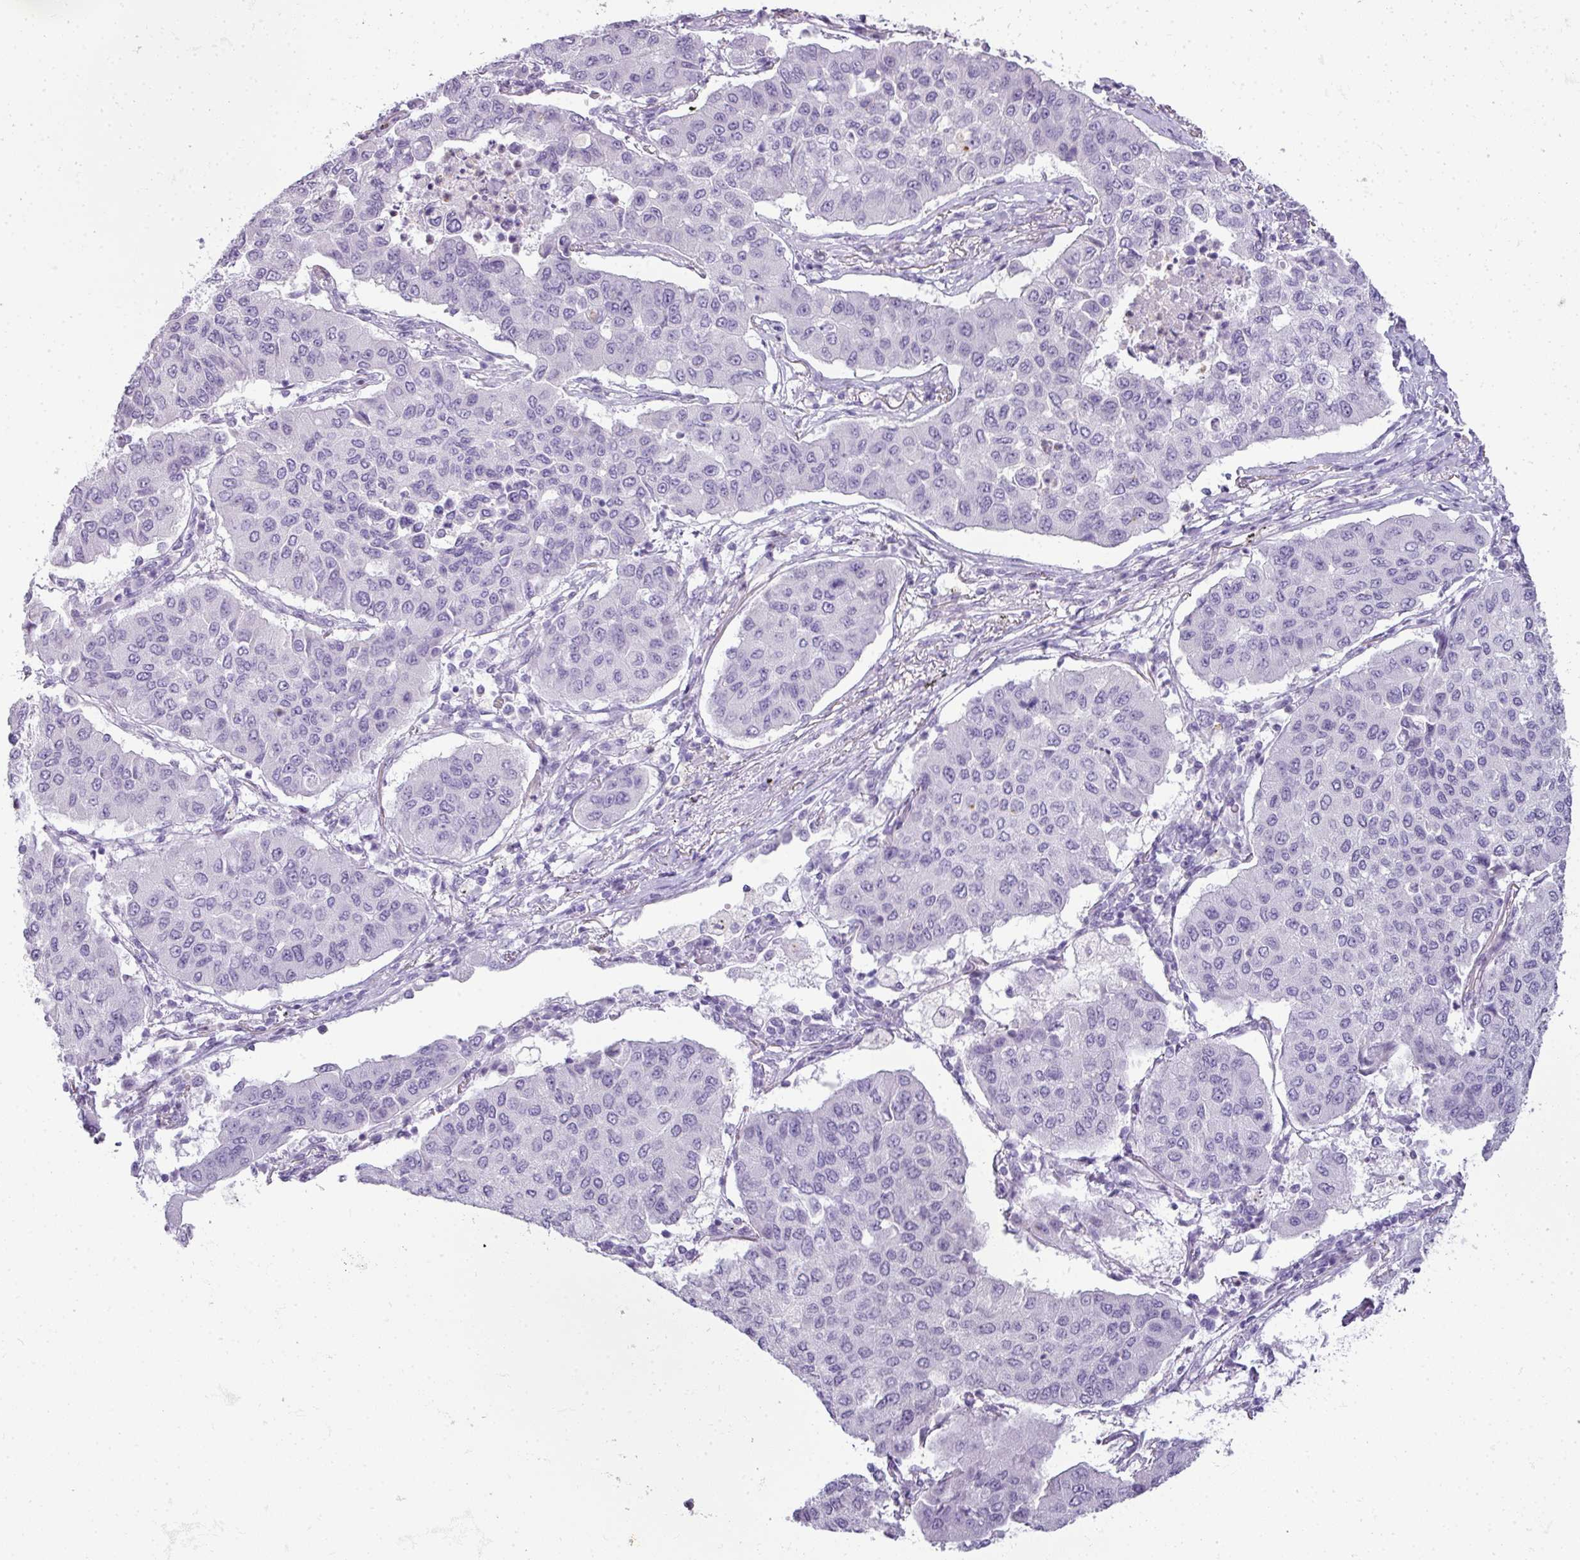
{"staining": {"intensity": "negative", "quantity": "none", "location": "none"}, "tissue": "lung cancer", "cell_type": "Tumor cells", "image_type": "cancer", "snomed": [{"axis": "morphology", "description": "Squamous cell carcinoma, NOS"}, {"axis": "topography", "description": "Lung"}], "caption": "Tumor cells show no significant protein expression in lung cancer. (Stains: DAB (3,3'-diaminobenzidine) immunohistochemistry (IHC) with hematoxylin counter stain, Microscopy: brightfield microscopy at high magnification).", "gene": "RBMY1F", "patient": {"sex": "male", "age": 74}}